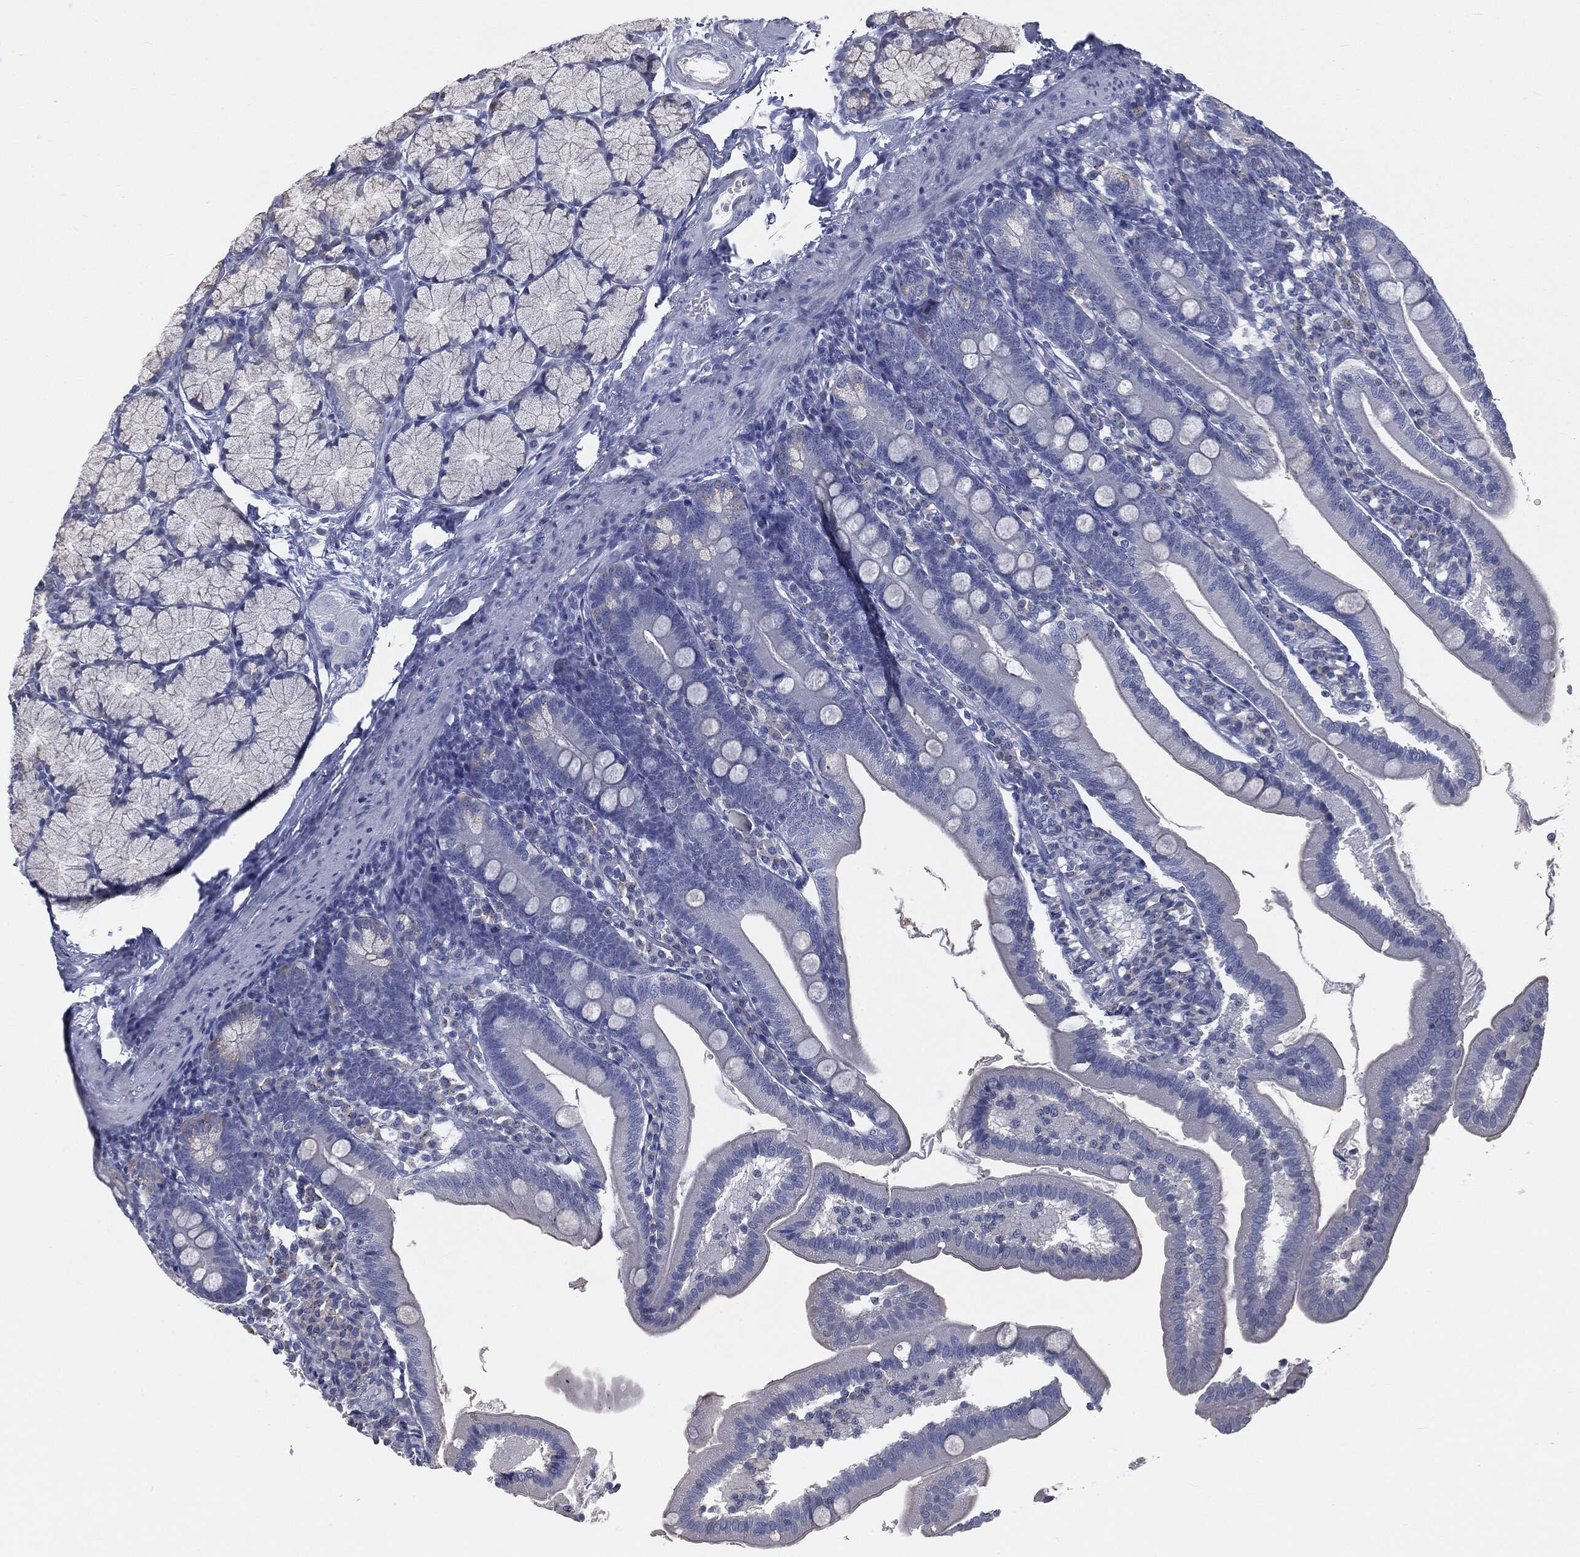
{"staining": {"intensity": "negative", "quantity": "none", "location": "none"}, "tissue": "duodenum", "cell_type": "Glandular cells", "image_type": "normal", "snomed": [{"axis": "morphology", "description": "Normal tissue, NOS"}, {"axis": "topography", "description": "Duodenum"}], "caption": "DAB immunohistochemical staining of benign duodenum shows no significant positivity in glandular cells.", "gene": "CAV3", "patient": {"sex": "female", "age": 67}}